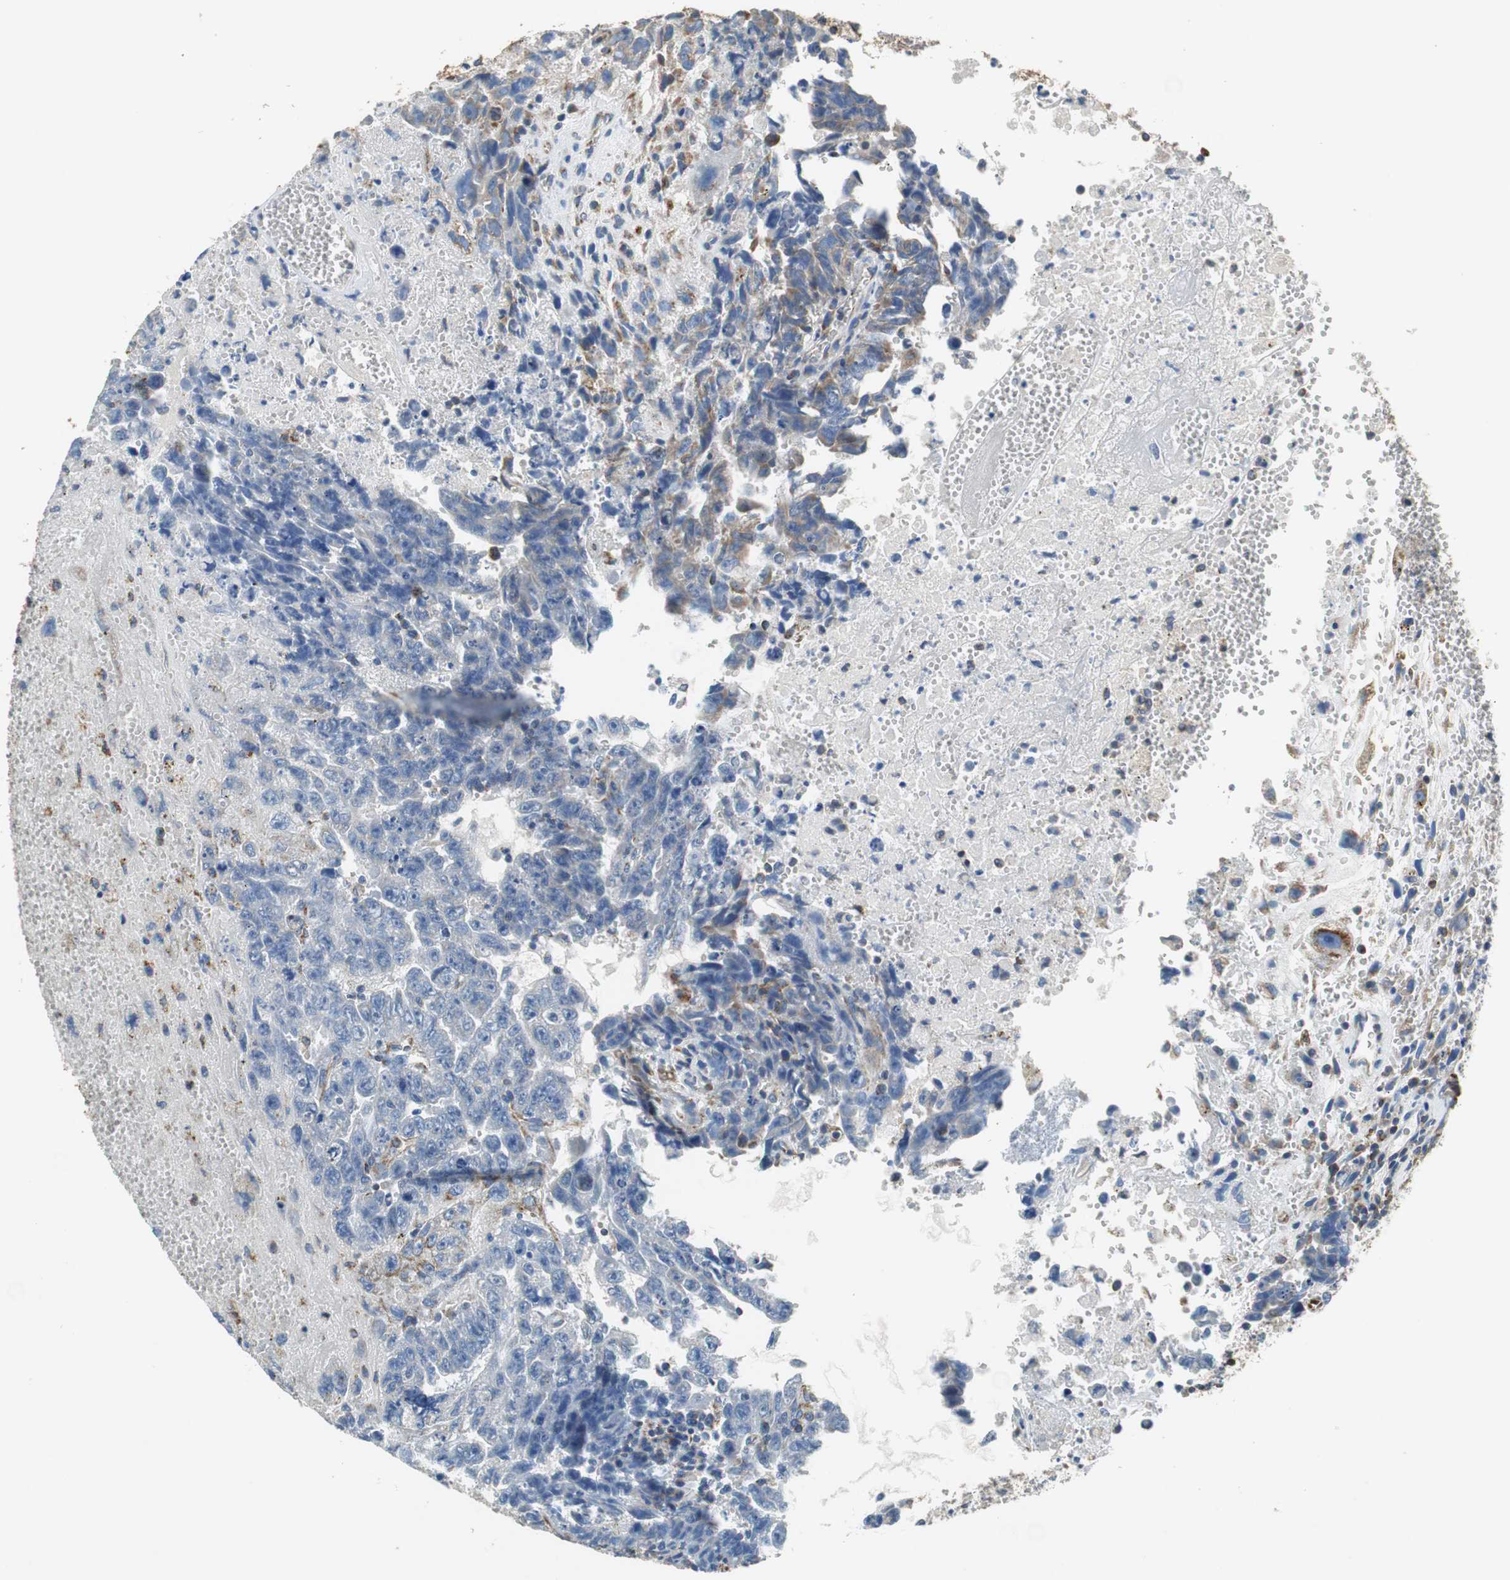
{"staining": {"intensity": "negative", "quantity": "none", "location": "none"}, "tissue": "testis cancer", "cell_type": "Tumor cells", "image_type": "cancer", "snomed": [{"axis": "morphology", "description": "Carcinoma, Embryonal, NOS"}, {"axis": "topography", "description": "Testis"}], "caption": "Embryonal carcinoma (testis) was stained to show a protein in brown. There is no significant expression in tumor cells. The staining is performed using DAB (3,3'-diaminobenzidine) brown chromogen with nuclei counter-stained in using hematoxylin.", "gene": "GSTK1", "patient": {"sex": "male", "age": 28}}